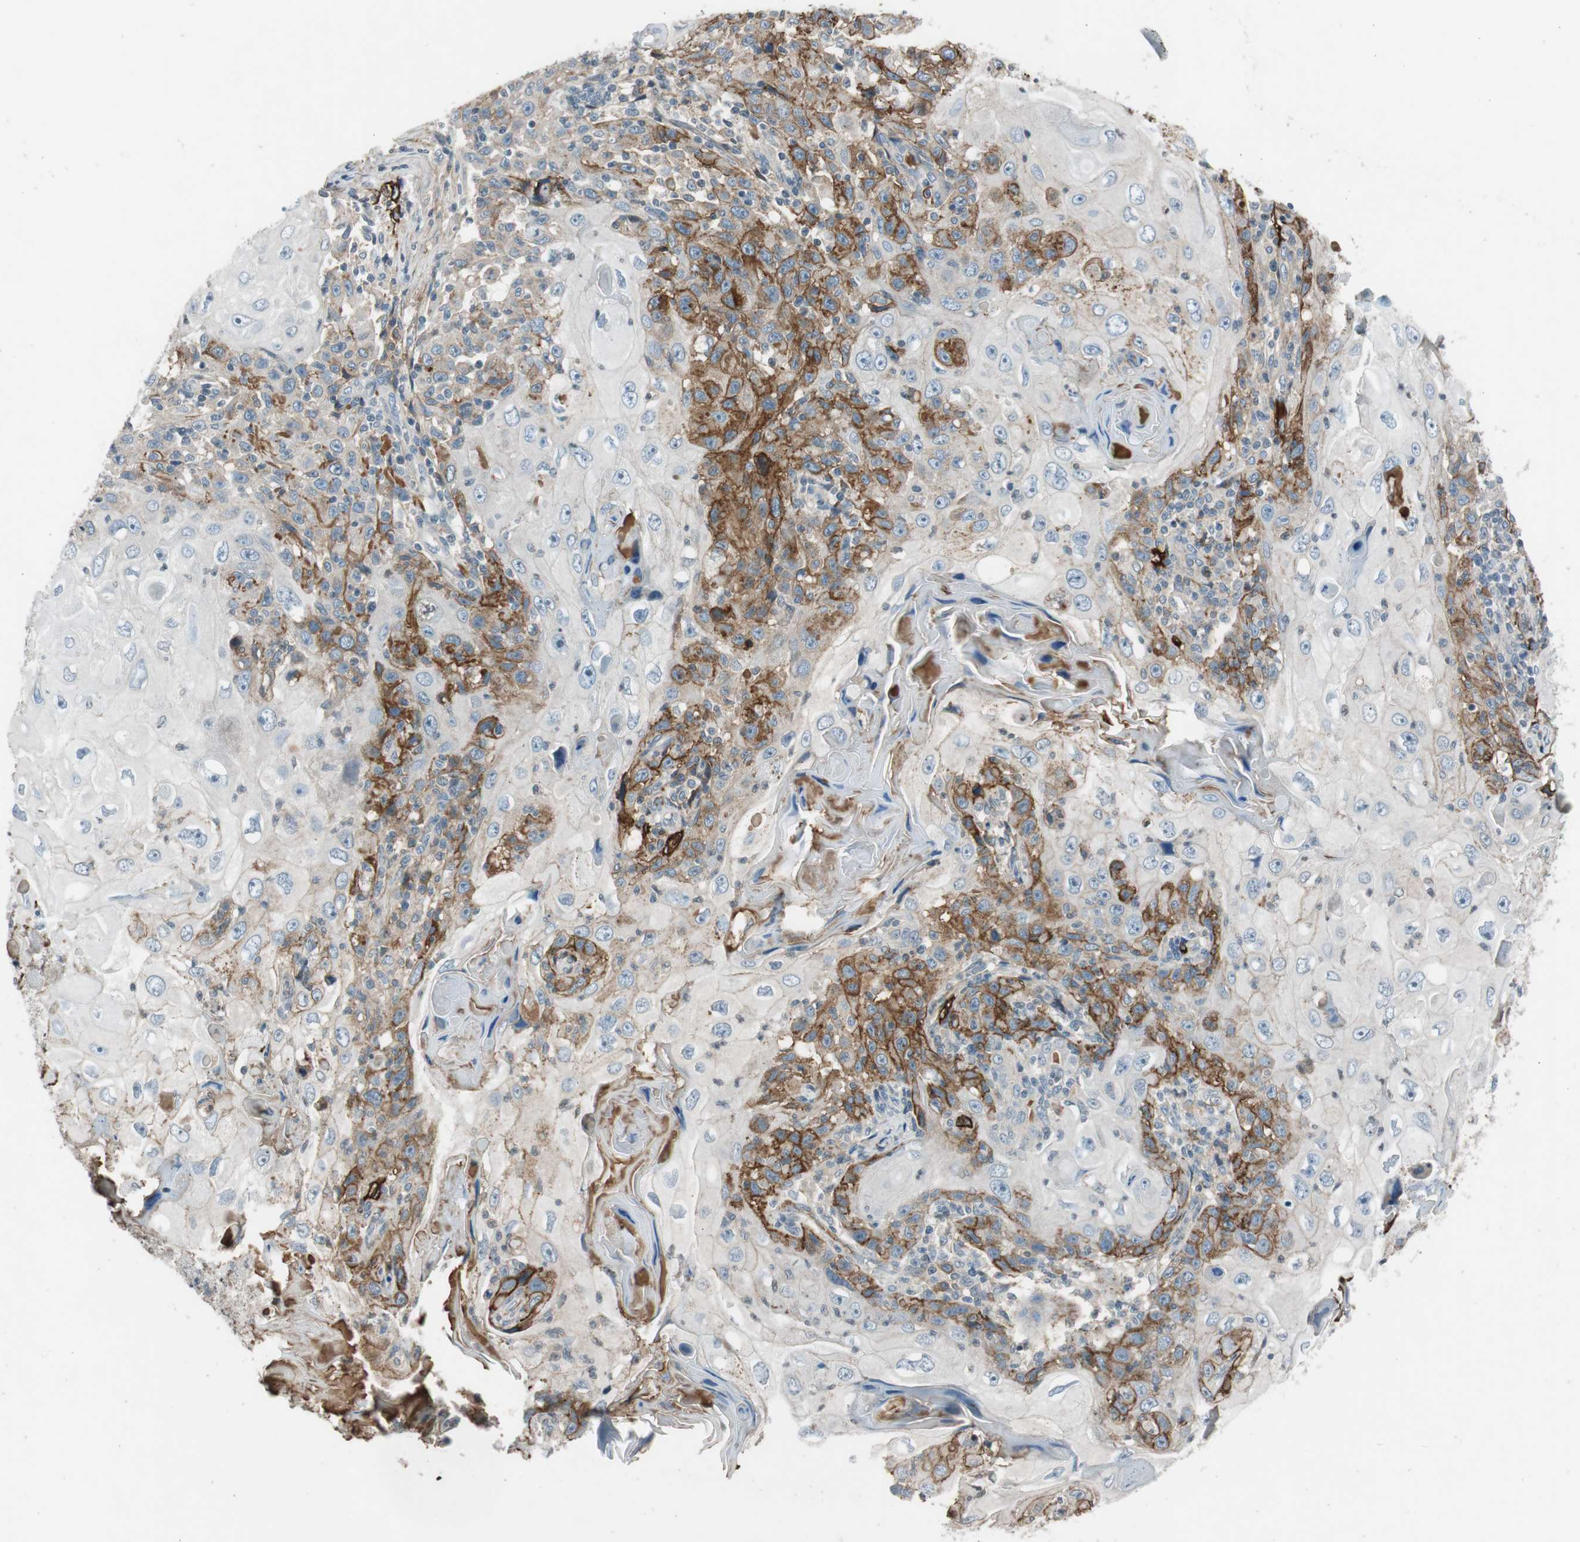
{"staining": {"intensity": "moderate", "quantity": "25%-75%", "location": "cytoplasmic/membranous"}, "tissue": "skin cancer", "cell_type": "Tumor cells", "image_type": "cancer", "snomed": [{"axis": "morphology", "description": "Squamous cell carcinoma, NOS"}, {"axis": "topography", "description": "Skin"}], "caption": "Protein expression analysis of human skin cancer reveals moderate cytoplasmic/membranous staining in approximately 25%-75% of tumor cells.", "gene": "PDPN", "patient": {"sex": "female", "age": 88}}